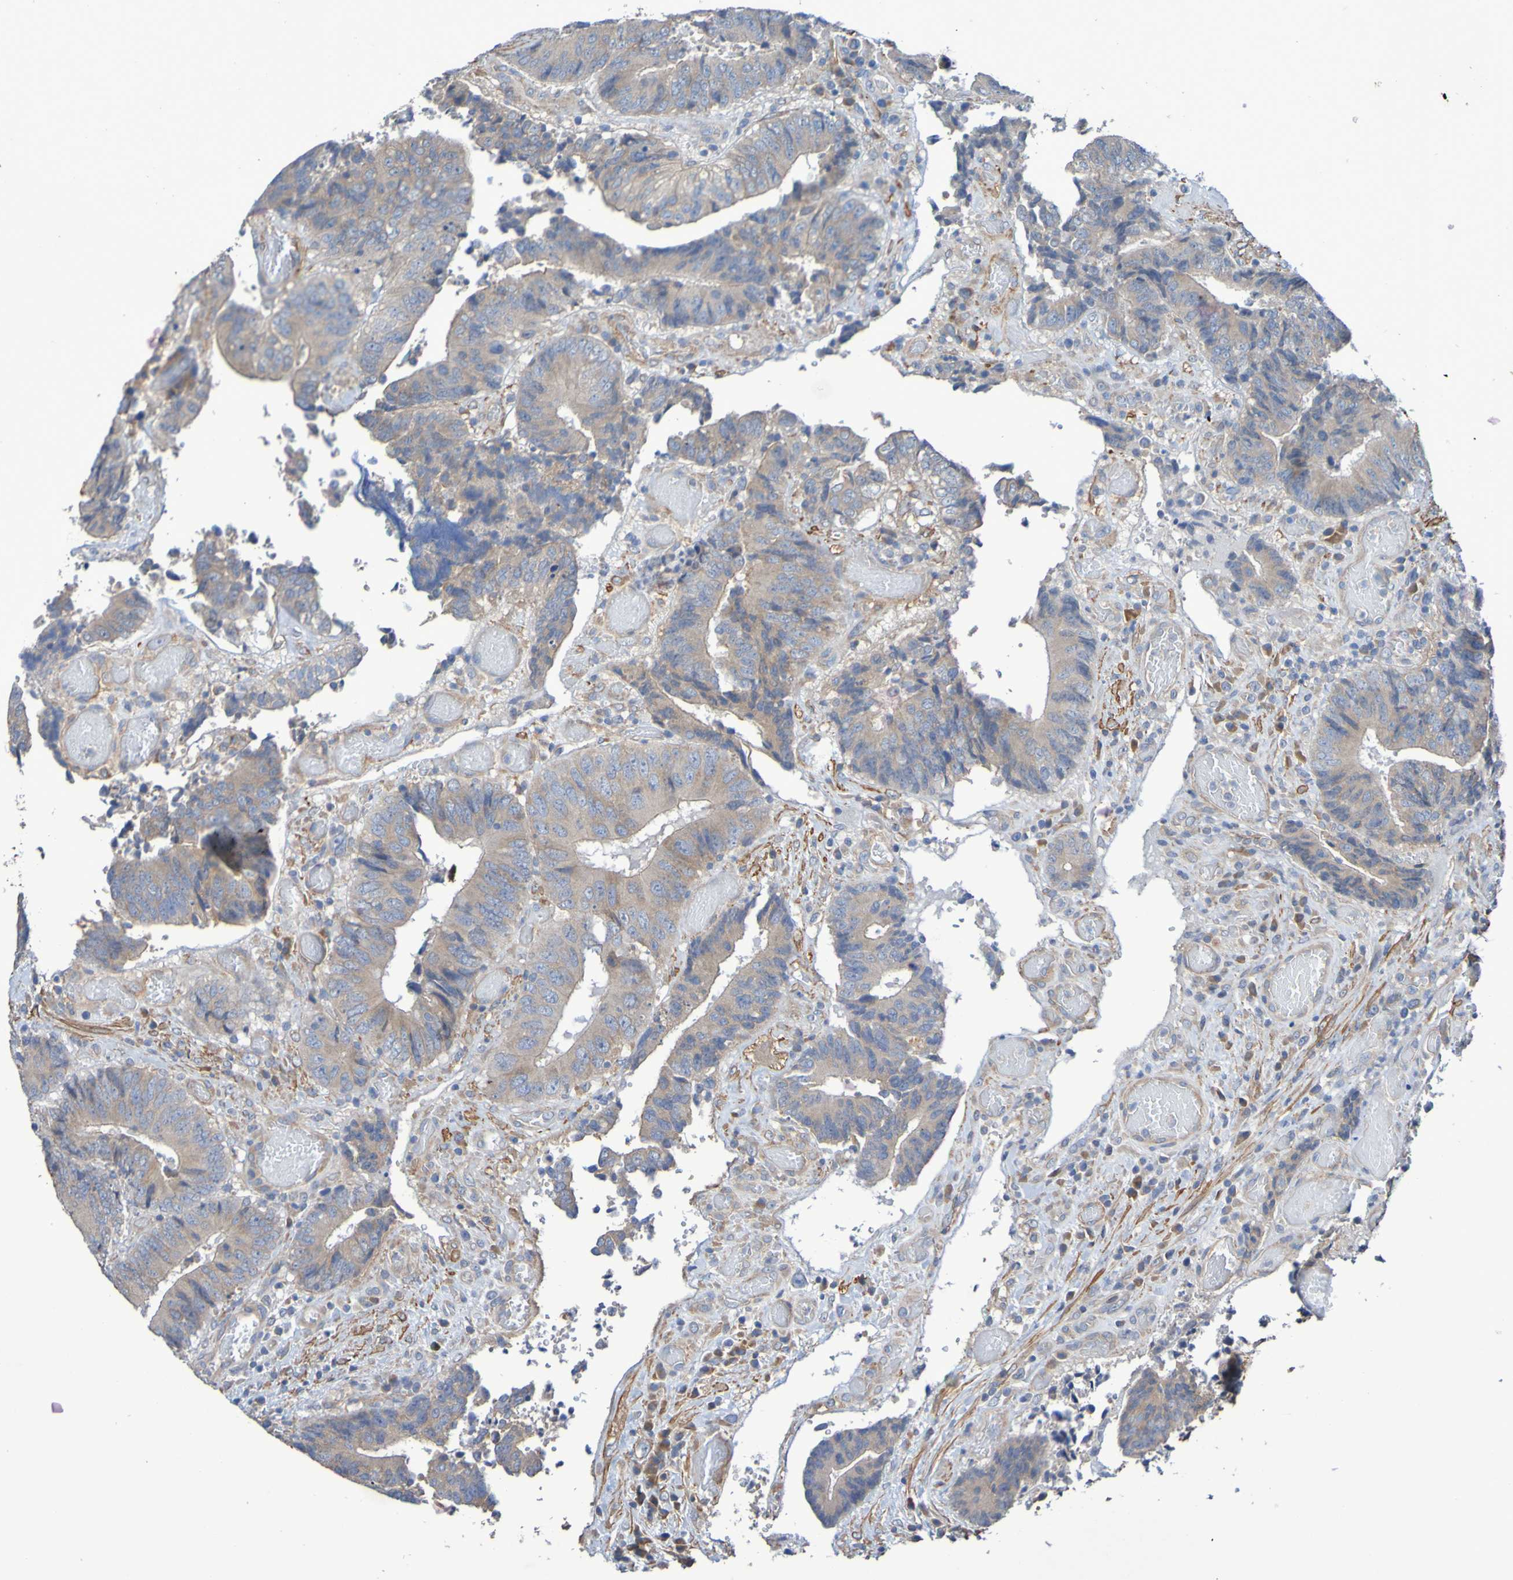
{"staining": {"intensity": "moderate", "quantity": "25%-75%", "location": "cytoplasmic/membranous"}, "tissue": "colorectal cancer", "cell_type": "Tumor cells", "image_type": "cancer", "snomed": [{"axis": "morphology", "description": "Adenocarcinoma, NOS"}, {"axis": "topography", "description": "Rectum"}], "caption": "Moderate cytoplasmic/membranous positivity is appreciated in about 25%-75% of tumor cells in colorectal cancer.", "gene": "SRPRB", "patient": {"sex": "male", "age": 72}}